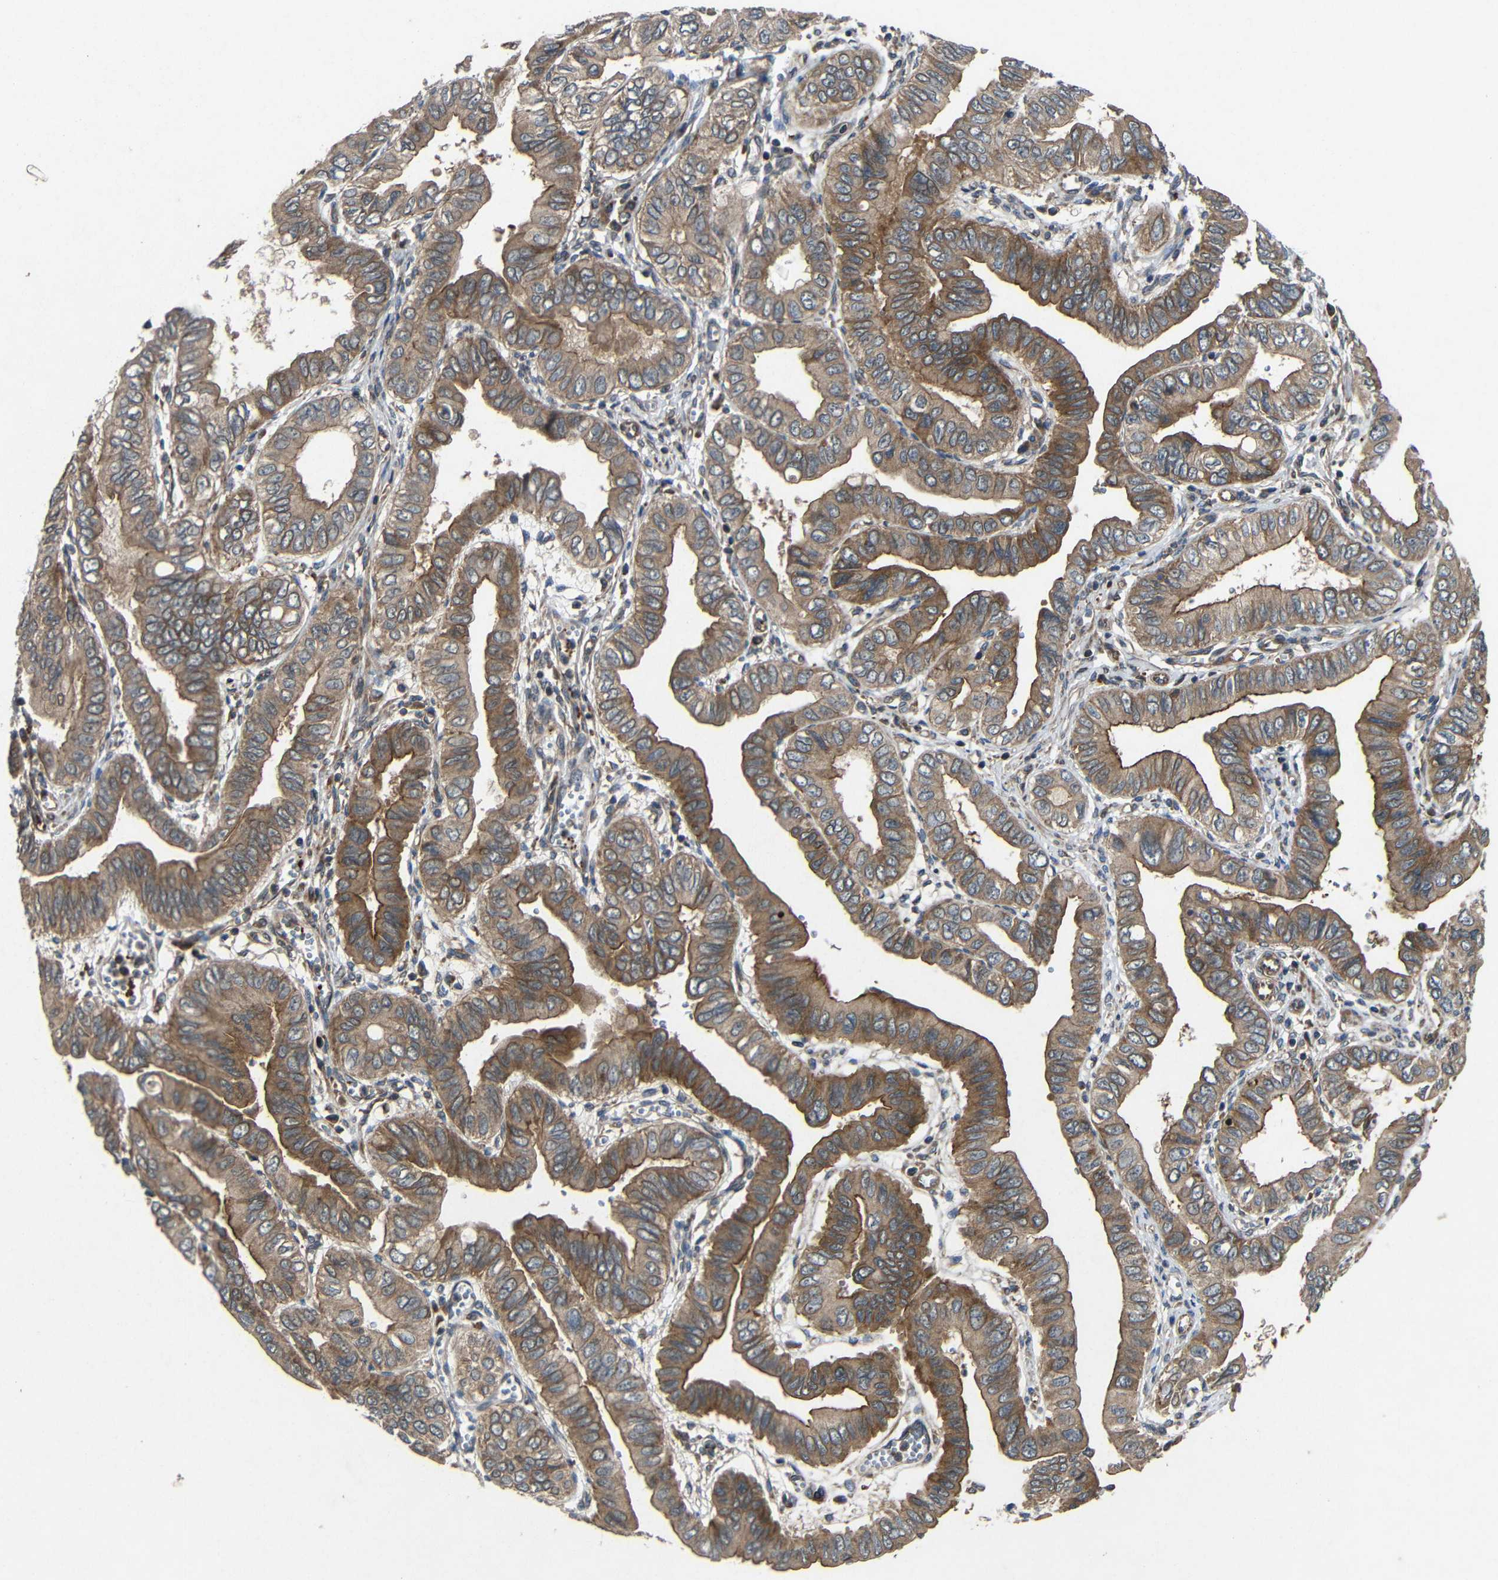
{"staining": {"intensity": "moderate", "quantity": ">75%", "location": "cytoplasmic/membranous"}, "tissue": "pancreatic cancer", "cell_type": "Tumor cells", "image_type": "cancer", "snomed": [{"axis": "morphology", "description": "Normal tissue, NOS"}, {"axis": "topography", "description": "Lymph node"}], "caption": "This micrograph demonstrates immunohistochemistry staining of human pancreatic cancer, with medium moderate cytoplasmic/membranous expression in approximately >75% of tumor cells.", "gene": "EIF2S1", "patient": {"sex": "male", "age": 50}}